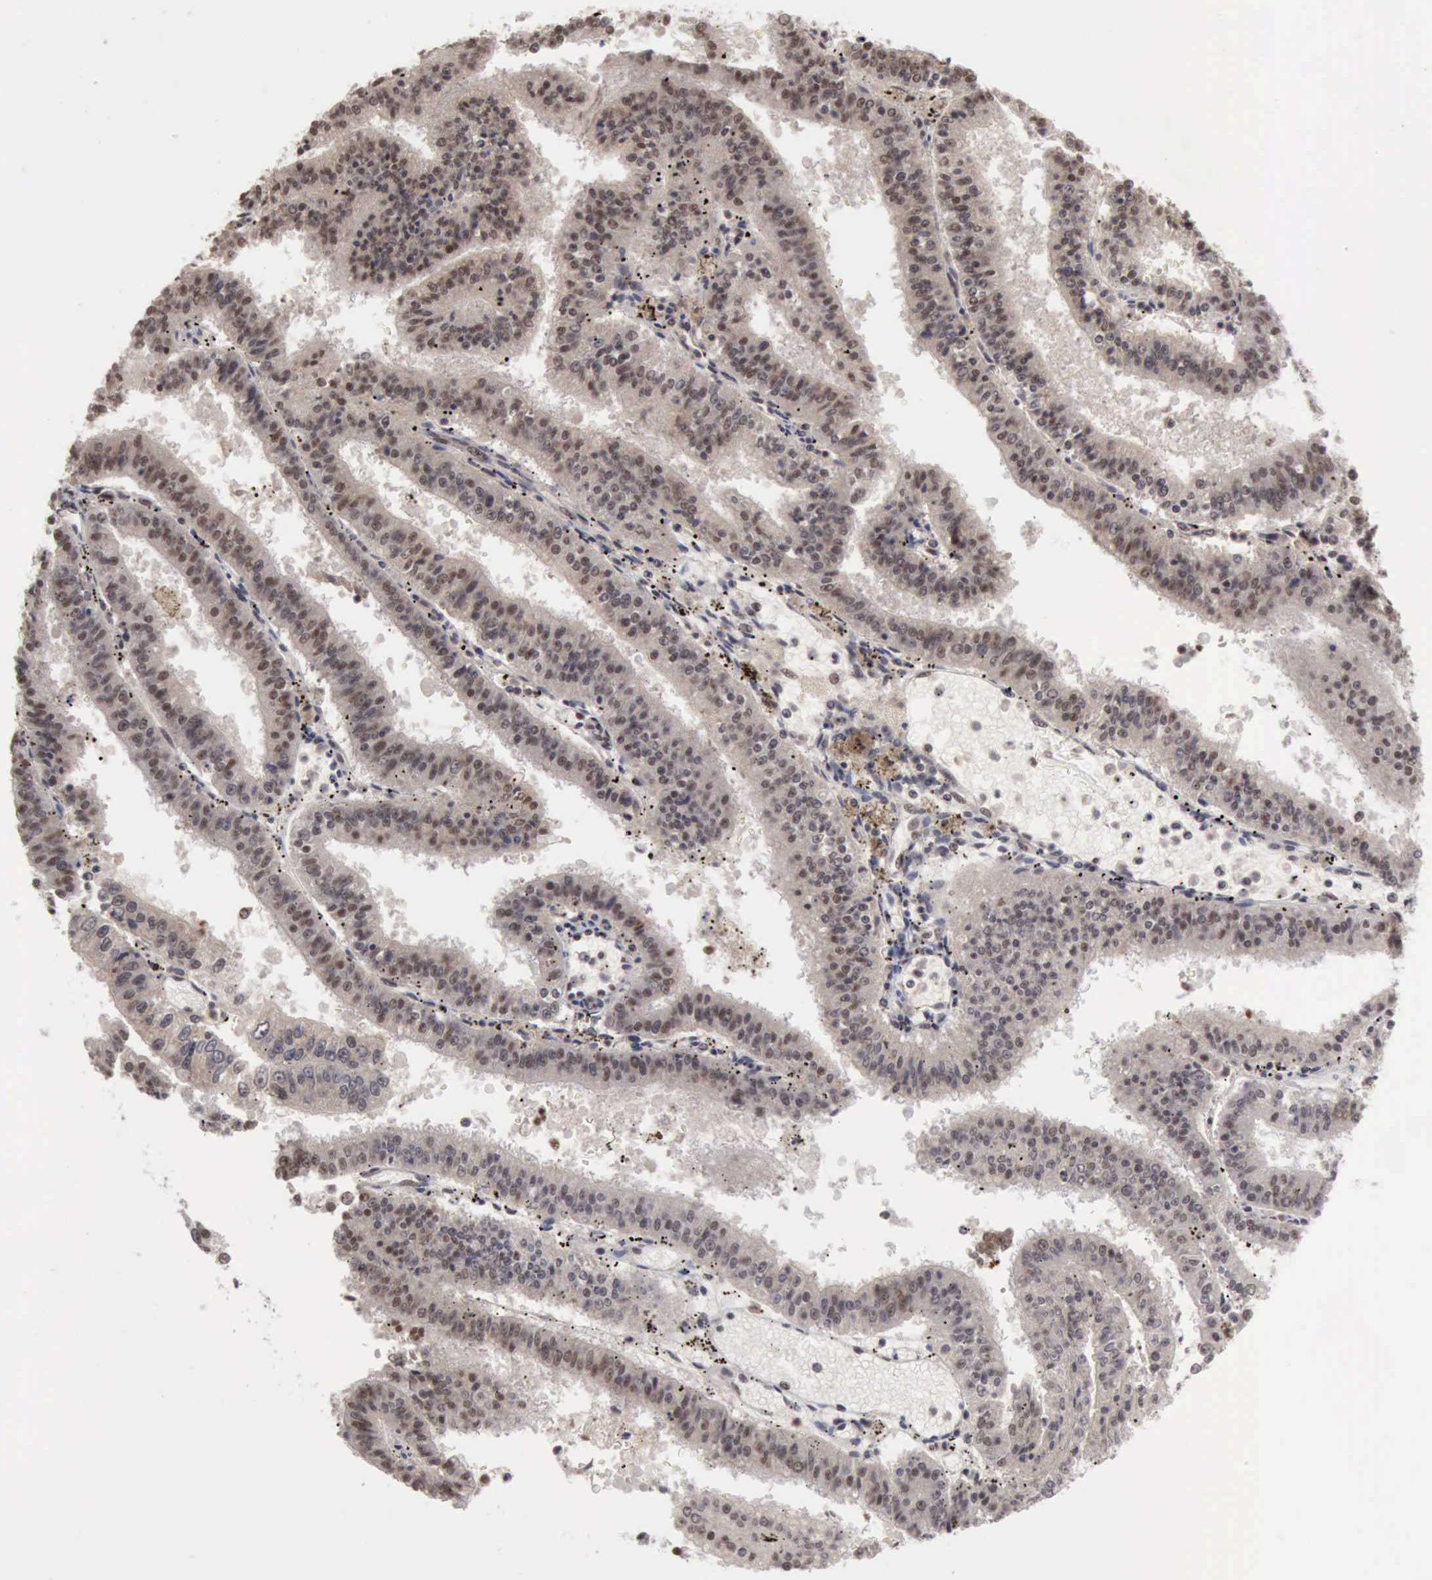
{"staining": {"intensity": "weak", "quantity": "25%-75%", "location": "cytoplasmic/membranous"}, "tissue": "endometrial cancer", "cell_type": "Tumor cells", "image_type": "cancer", "snomed": [{"axis": "morphology", "description": "Adenocarcinoma, NOS"}, {"axis": "topography", "description": "Endometrium"}], "caption": "Human endometrial cancer stained with a brown dye reveals weak cytoplasmic/membranous positive positivity in about 25%-75% of tumor cells.", "gene": "CDKN2A", "patient": {"sex": "female", "age": 66}}